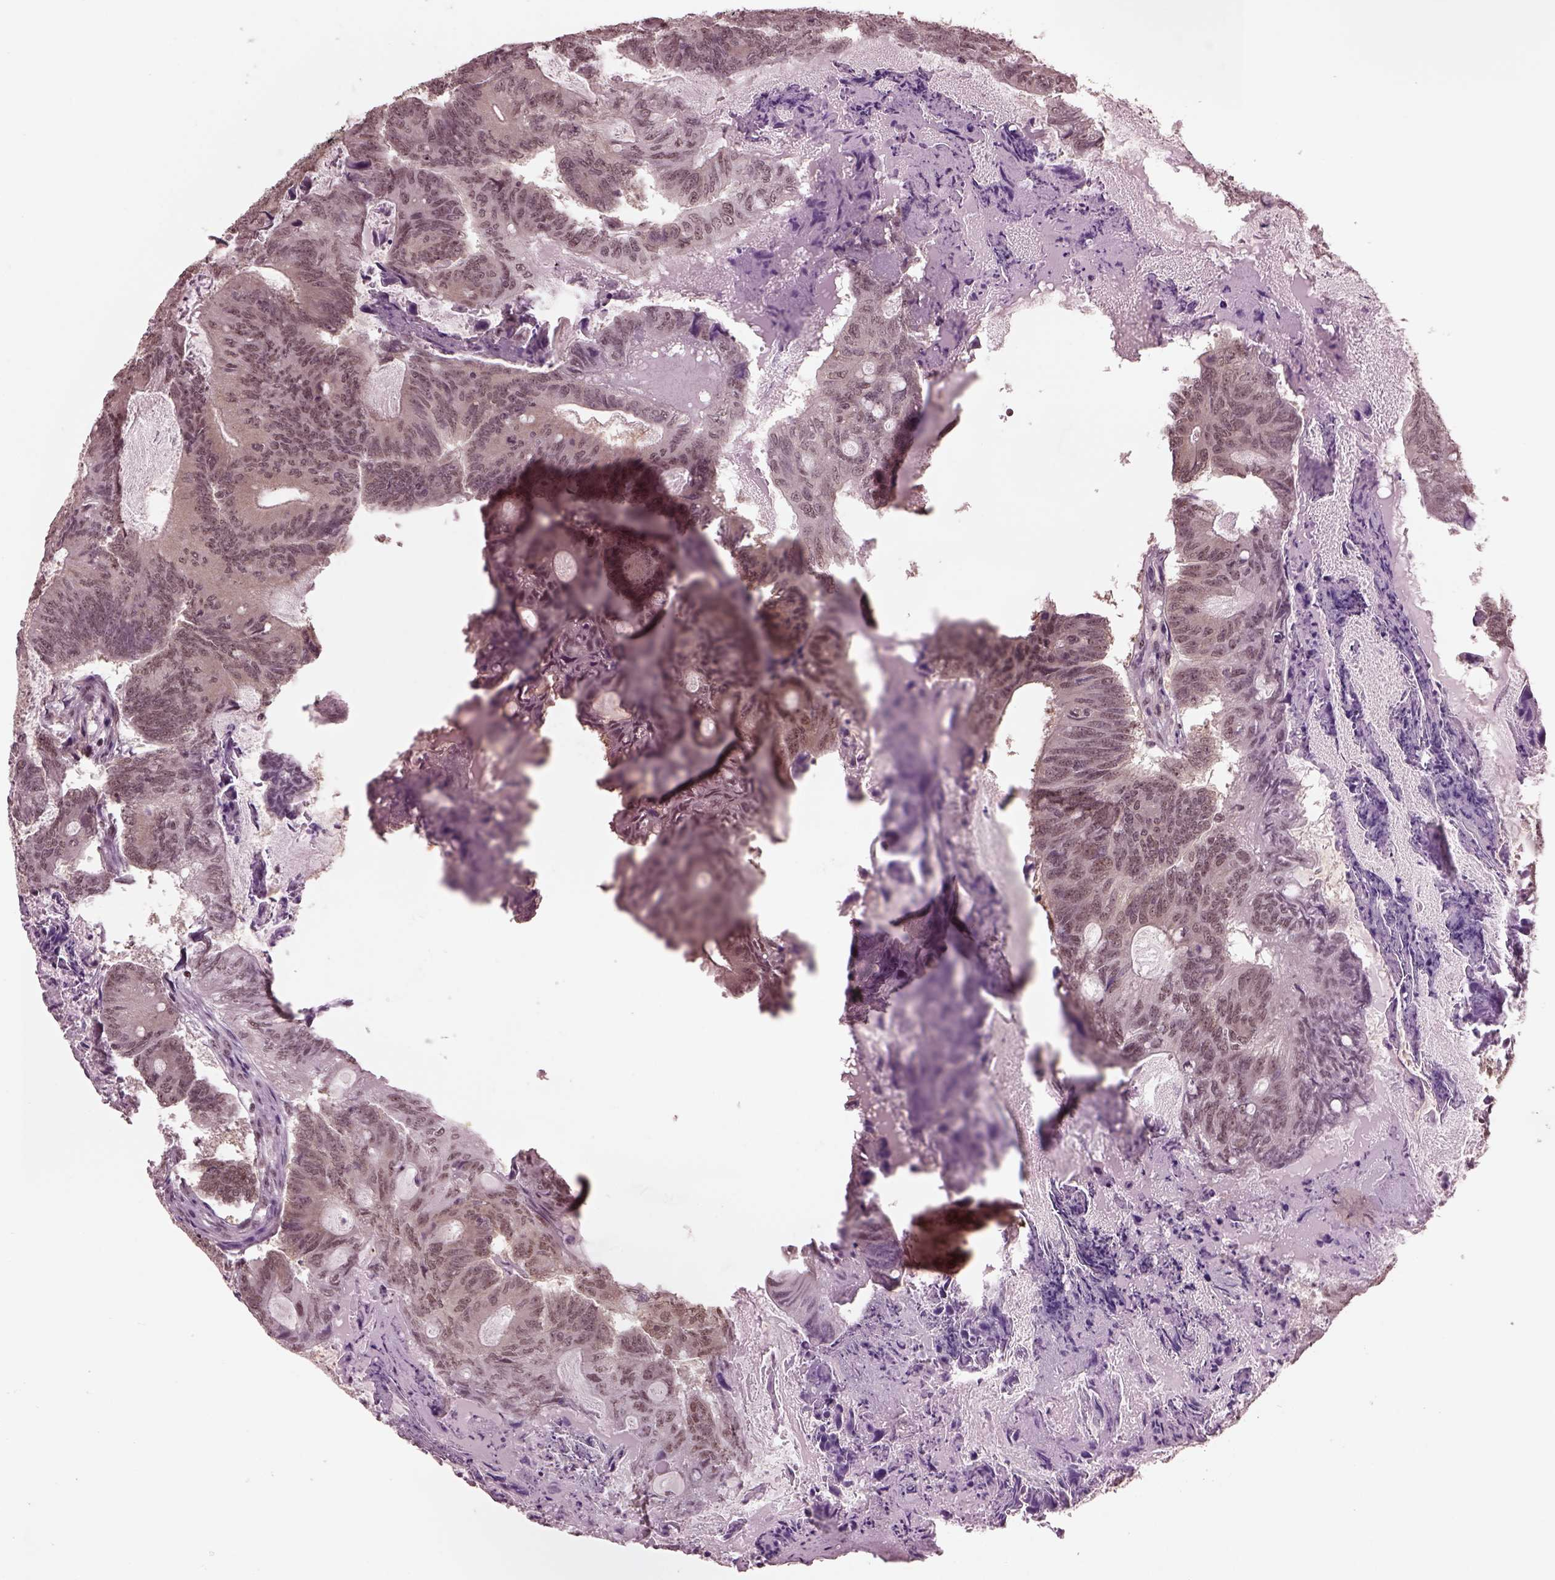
{"staining": {"intensity": "negative", "quantity": "none", "location": "none"}, "tissue": "colorectal cancer", "cell_type": "Tumor cells", "image_type": "cancer", "snomed": [{"axis": "morphology", "description": "Adenocarcinoma, NOS"}, {"axis": "topography", "description": "Colon"}], "caption": "DAB (3,3'-diaminobenzidine) immunohistochemical staining of human colorectal cancer reveals no significant staining in tumor cells.", "gene": "RUVBL2", "patient": {"sex": "female", "age": 70}}